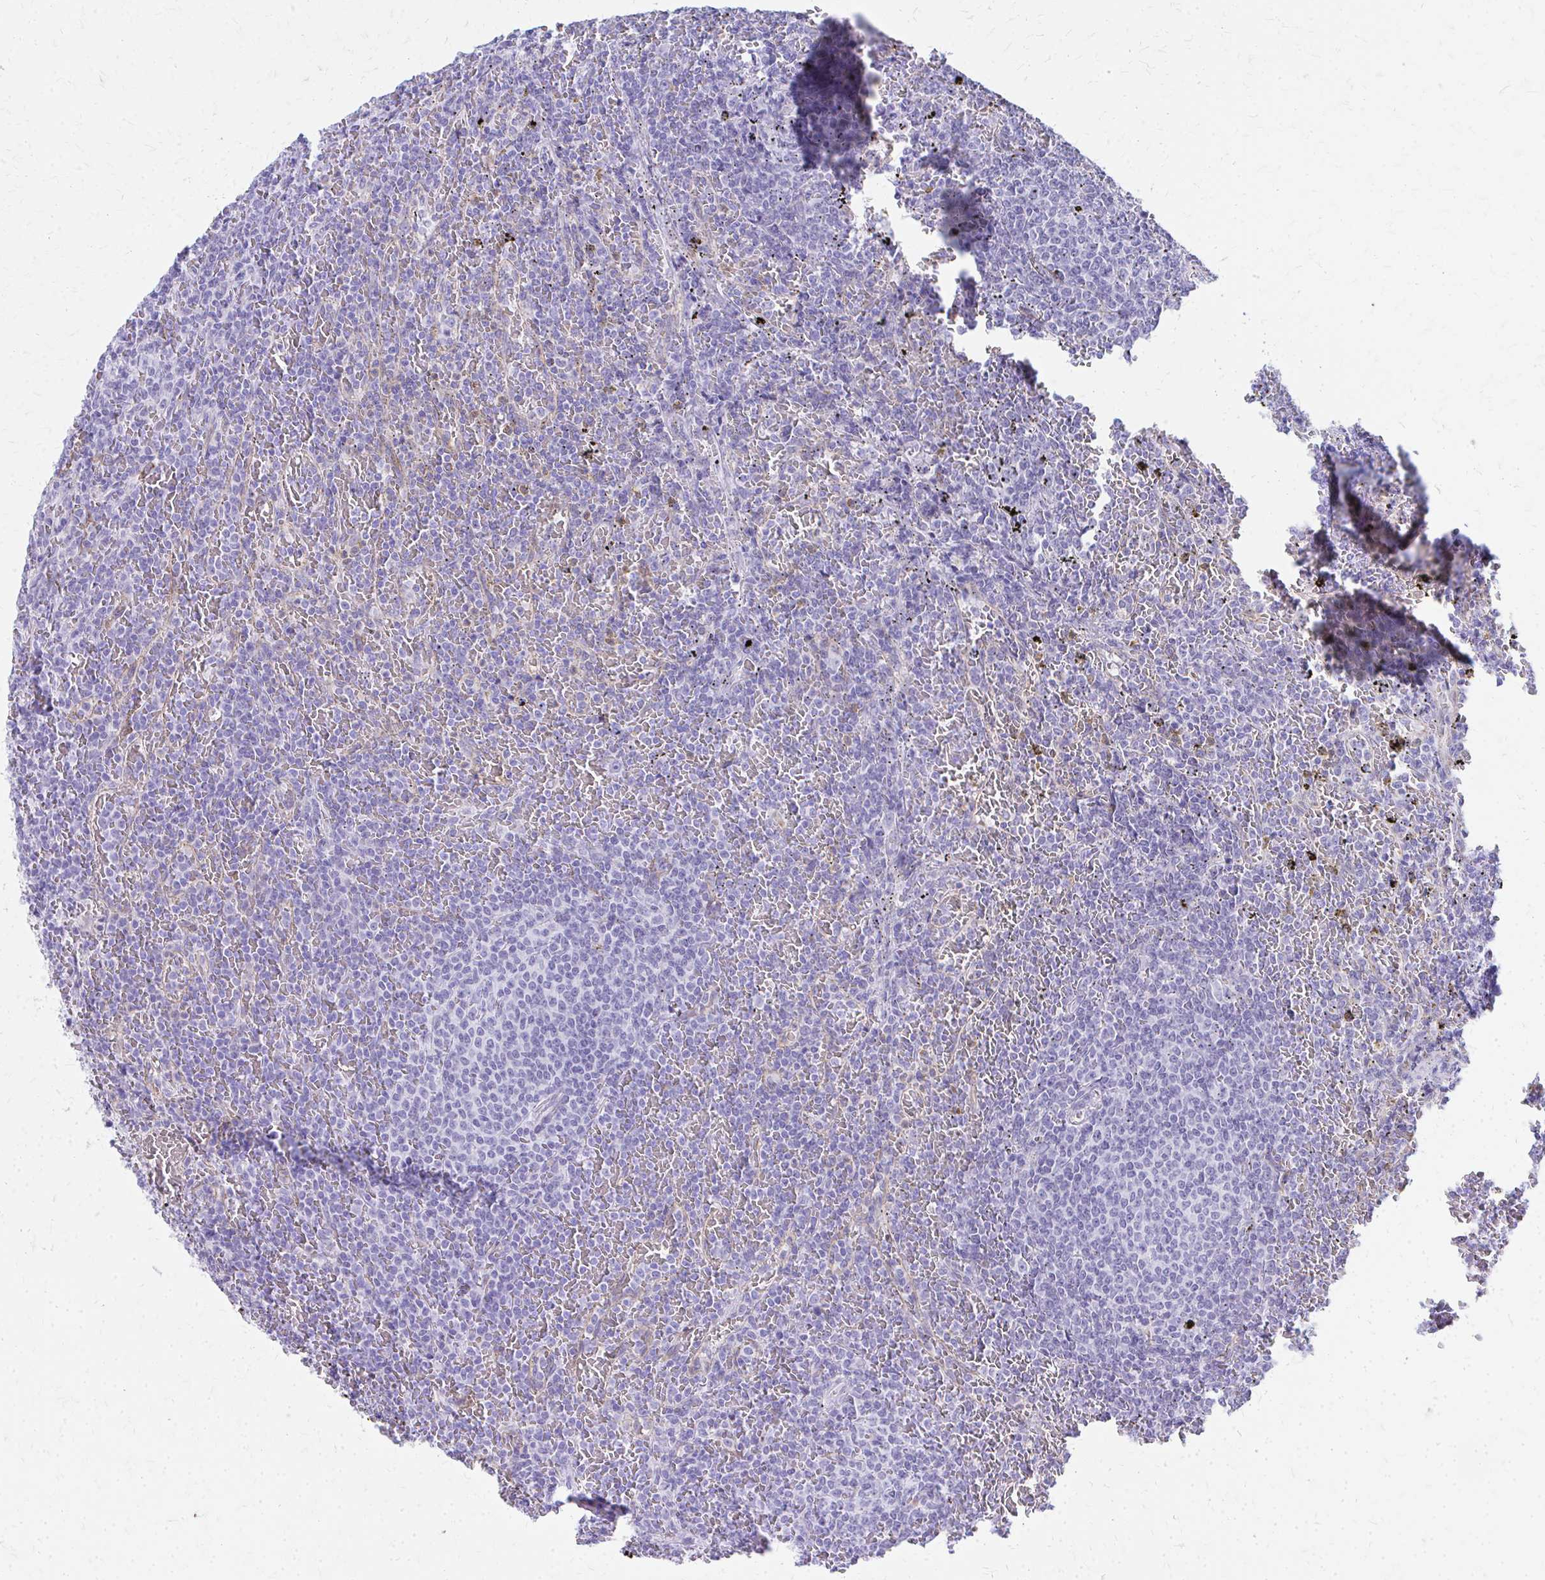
{"staining": {"intensity": "negative", "quantity": "none", "location": "none"}, "tissue": "lymphoma", "cell_type": "Tumor cells", "image_type": "cancer", "snomed": [{"axis": "morphology", "description": "Malignant lymphoma, non-Hodgkin's type, Low grade"}, {"axis": "topography", "description": "Spleen"}], "caption": "Malignant lymphoma, non-Hodgkin's type (low-grade) was stained to show a protein in brown. There is no significant staining in tumor cells.", "gene": "TPSG1", "patient": {"sex": "female", "age": 77}}